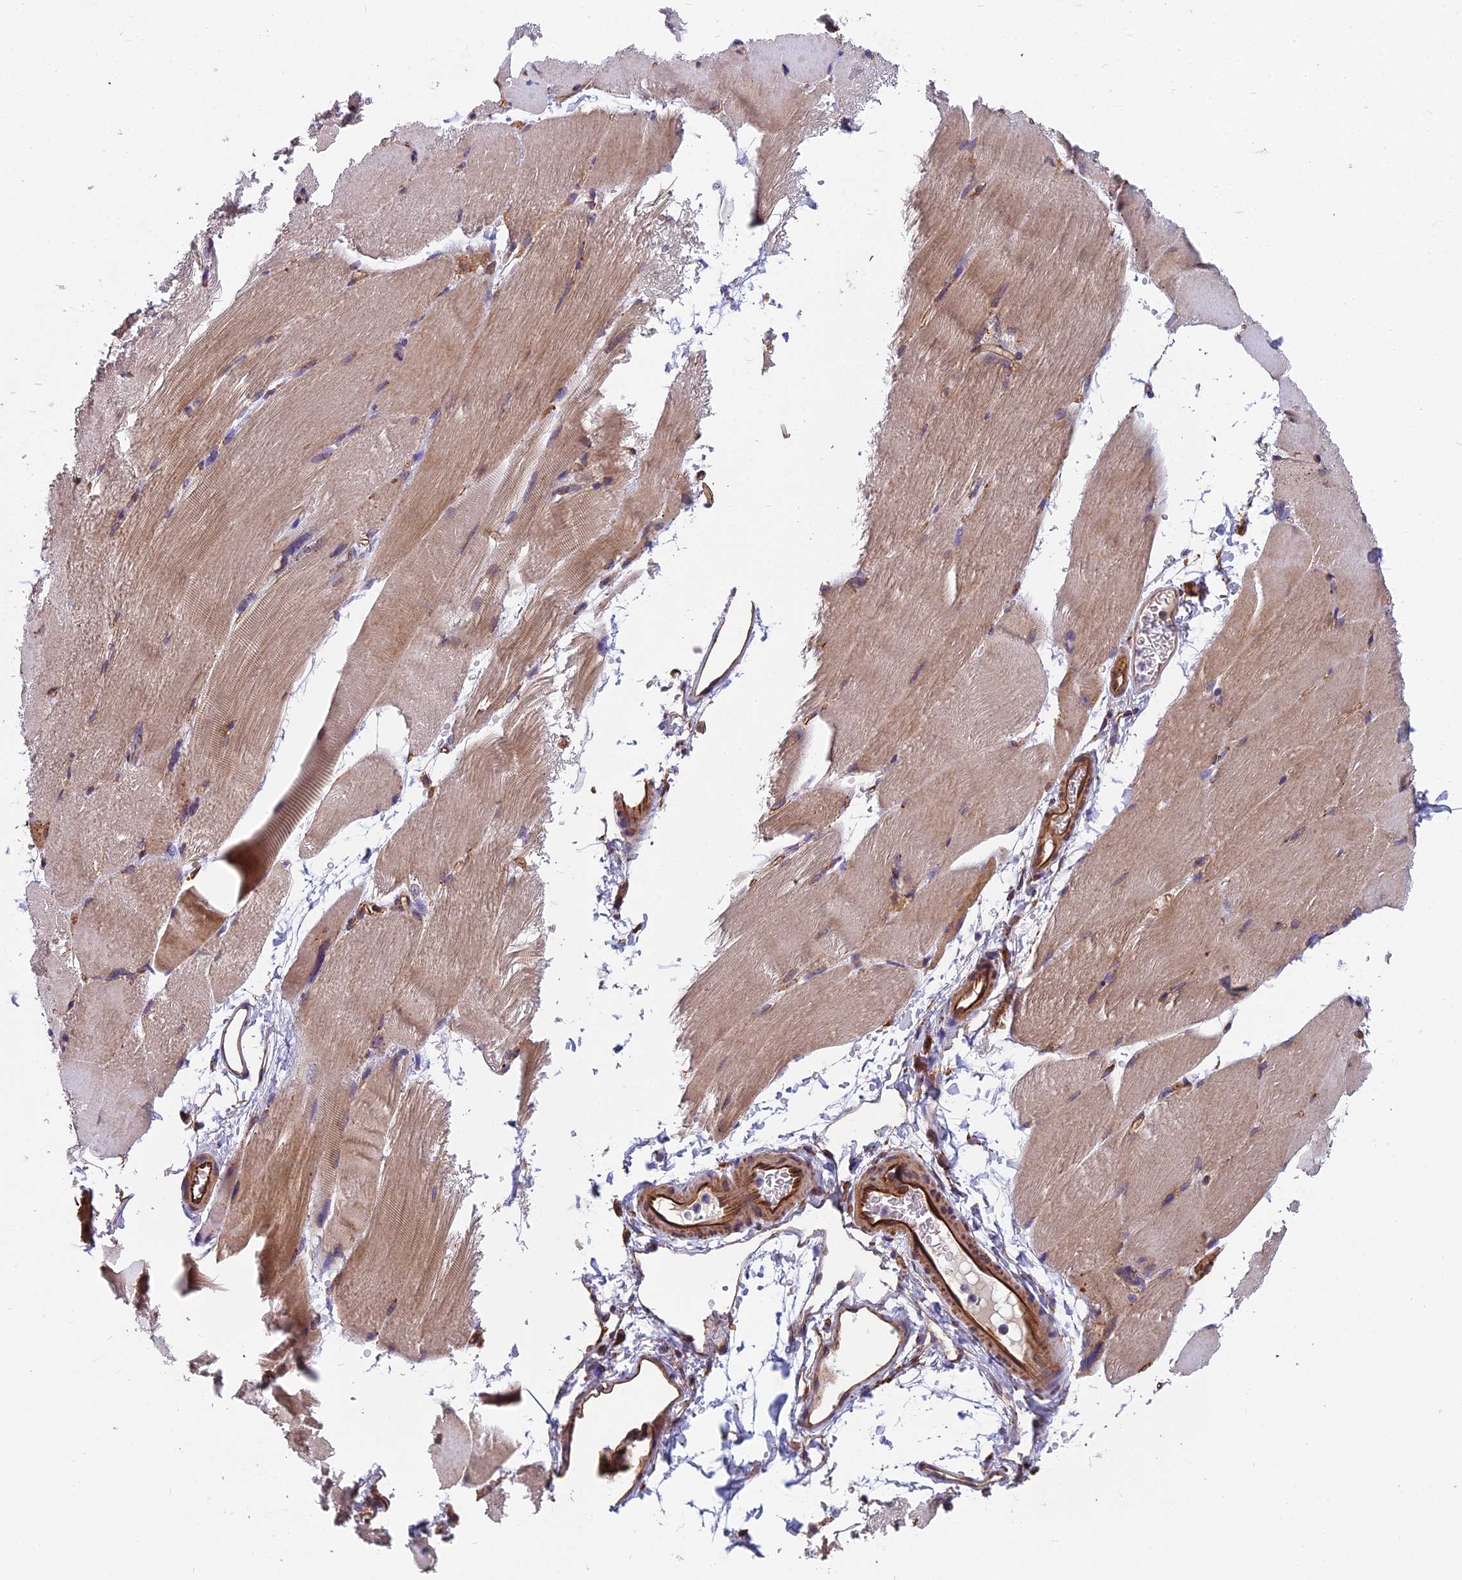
{"staining": {"intensity": "moderate", "quantity": "25%-75%", "location": "cytoplasmic/membranous"}, "tissue": "skeletal muscle", "cell_type": "Myocytes", "image_type": "normal", "snomed": [{"axis": "morphology", "description": "Normal tissue, NOS"}, {"axis": "topography", "description": "Skeletal muscle"}, {"axis": "topography", "description": "Parathyroid gland"}], "caption": "Approximately 25%-75% of myocytes in normal skeletal muscle exhibit moderate cytoplasmic/membranous protein positivity as visualized by brown immunohistochemical staining.", "gene": "SPDL1", "patient": {"sex": "female", "age": 37}}